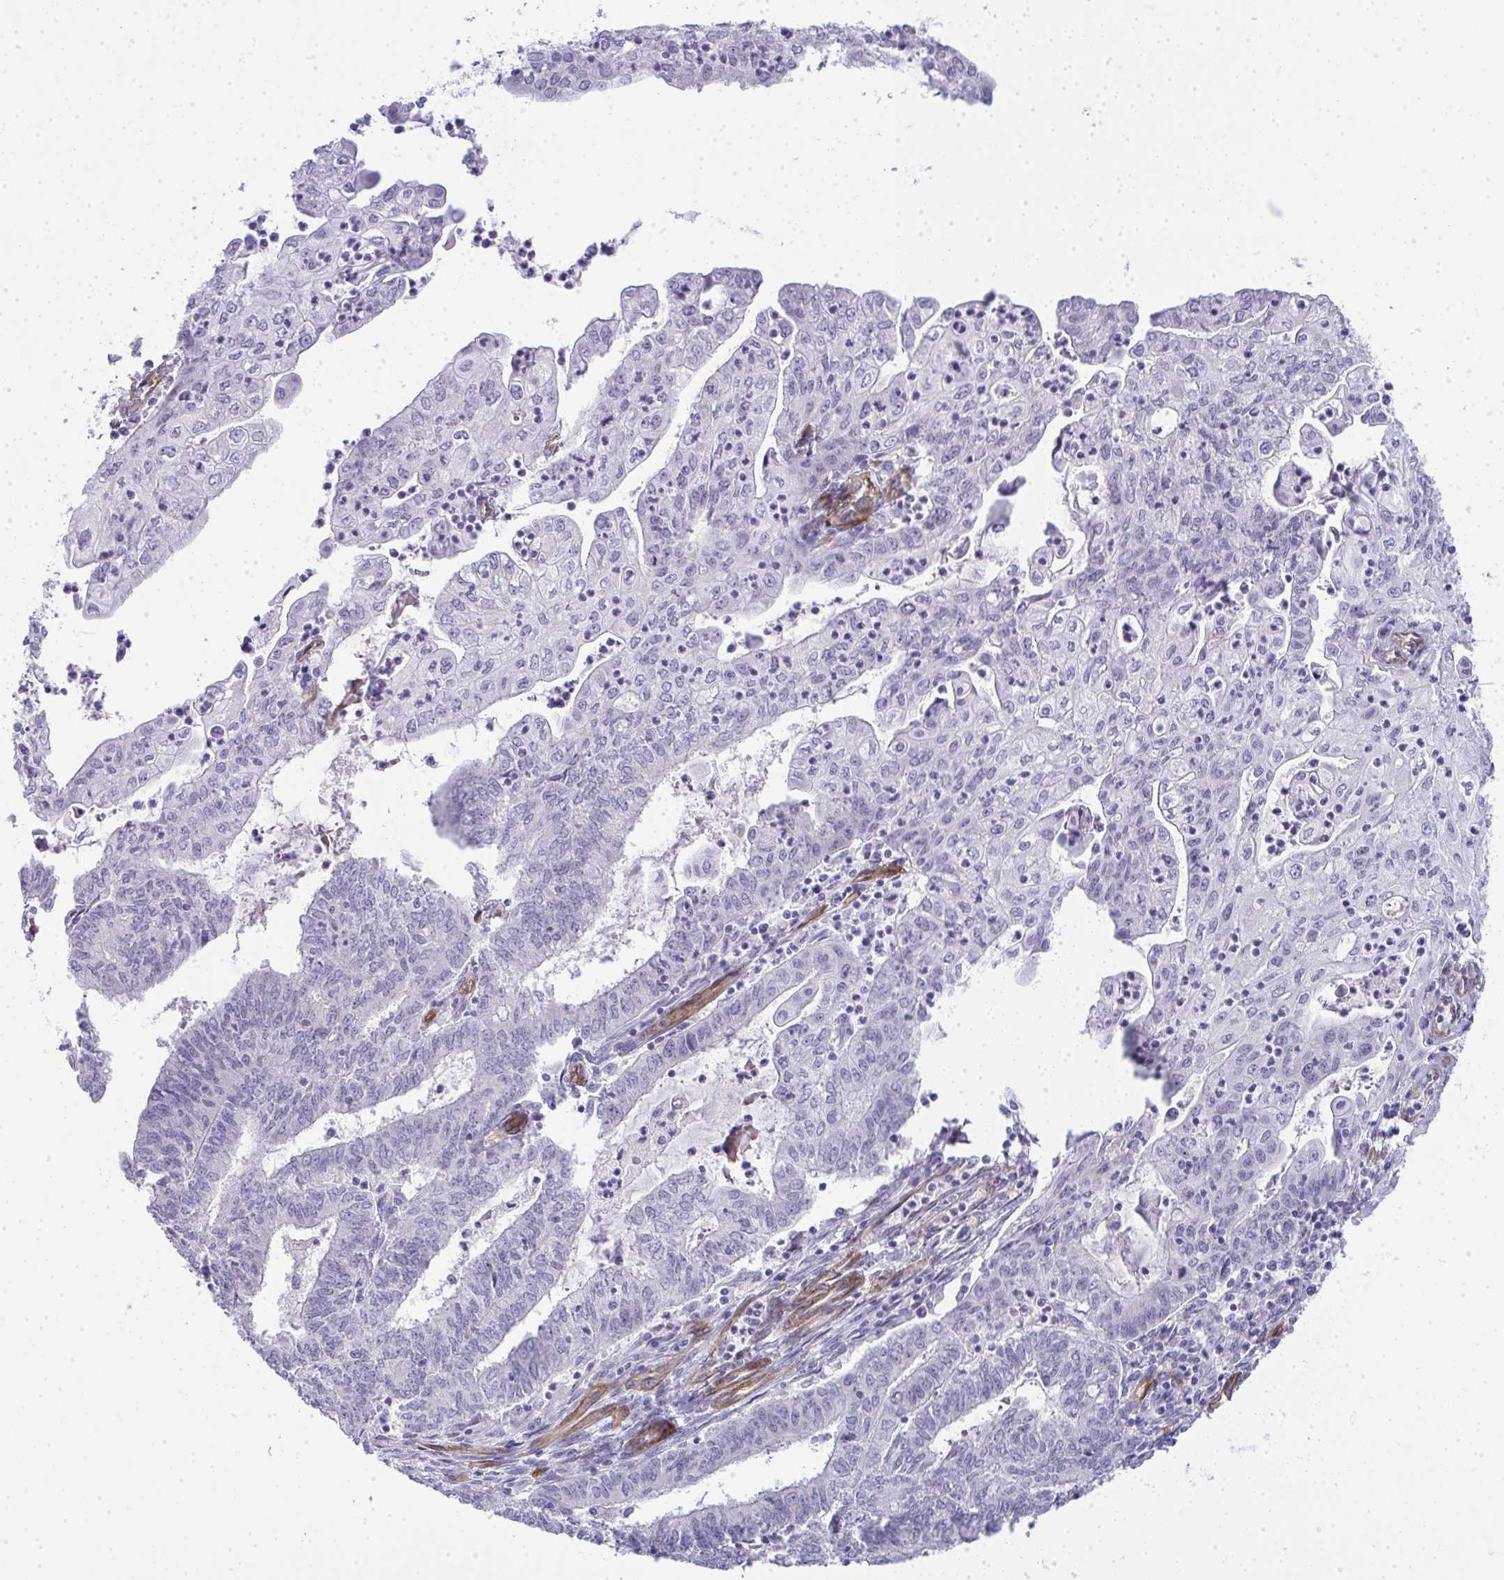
{"staining": {"intensity": "negative", "quantity": "none", "location": "none"}, "tissue": "endometrial cancer", "cell_type": "Tumor cells", "image_type": "cancer", "snomed": [{"axis": "morphology", "description": "Adenocarcinoma, NOS"}, {"axis": "topography", "description": "Endometrium"}], "caption": "This is an immunohistochemistry (IHC) photomicrograph of human endometrial cancer. There is no positivity in tumor cells.", "gene": "UBE2S", "patient": {"sex": "female", "age": 61}}